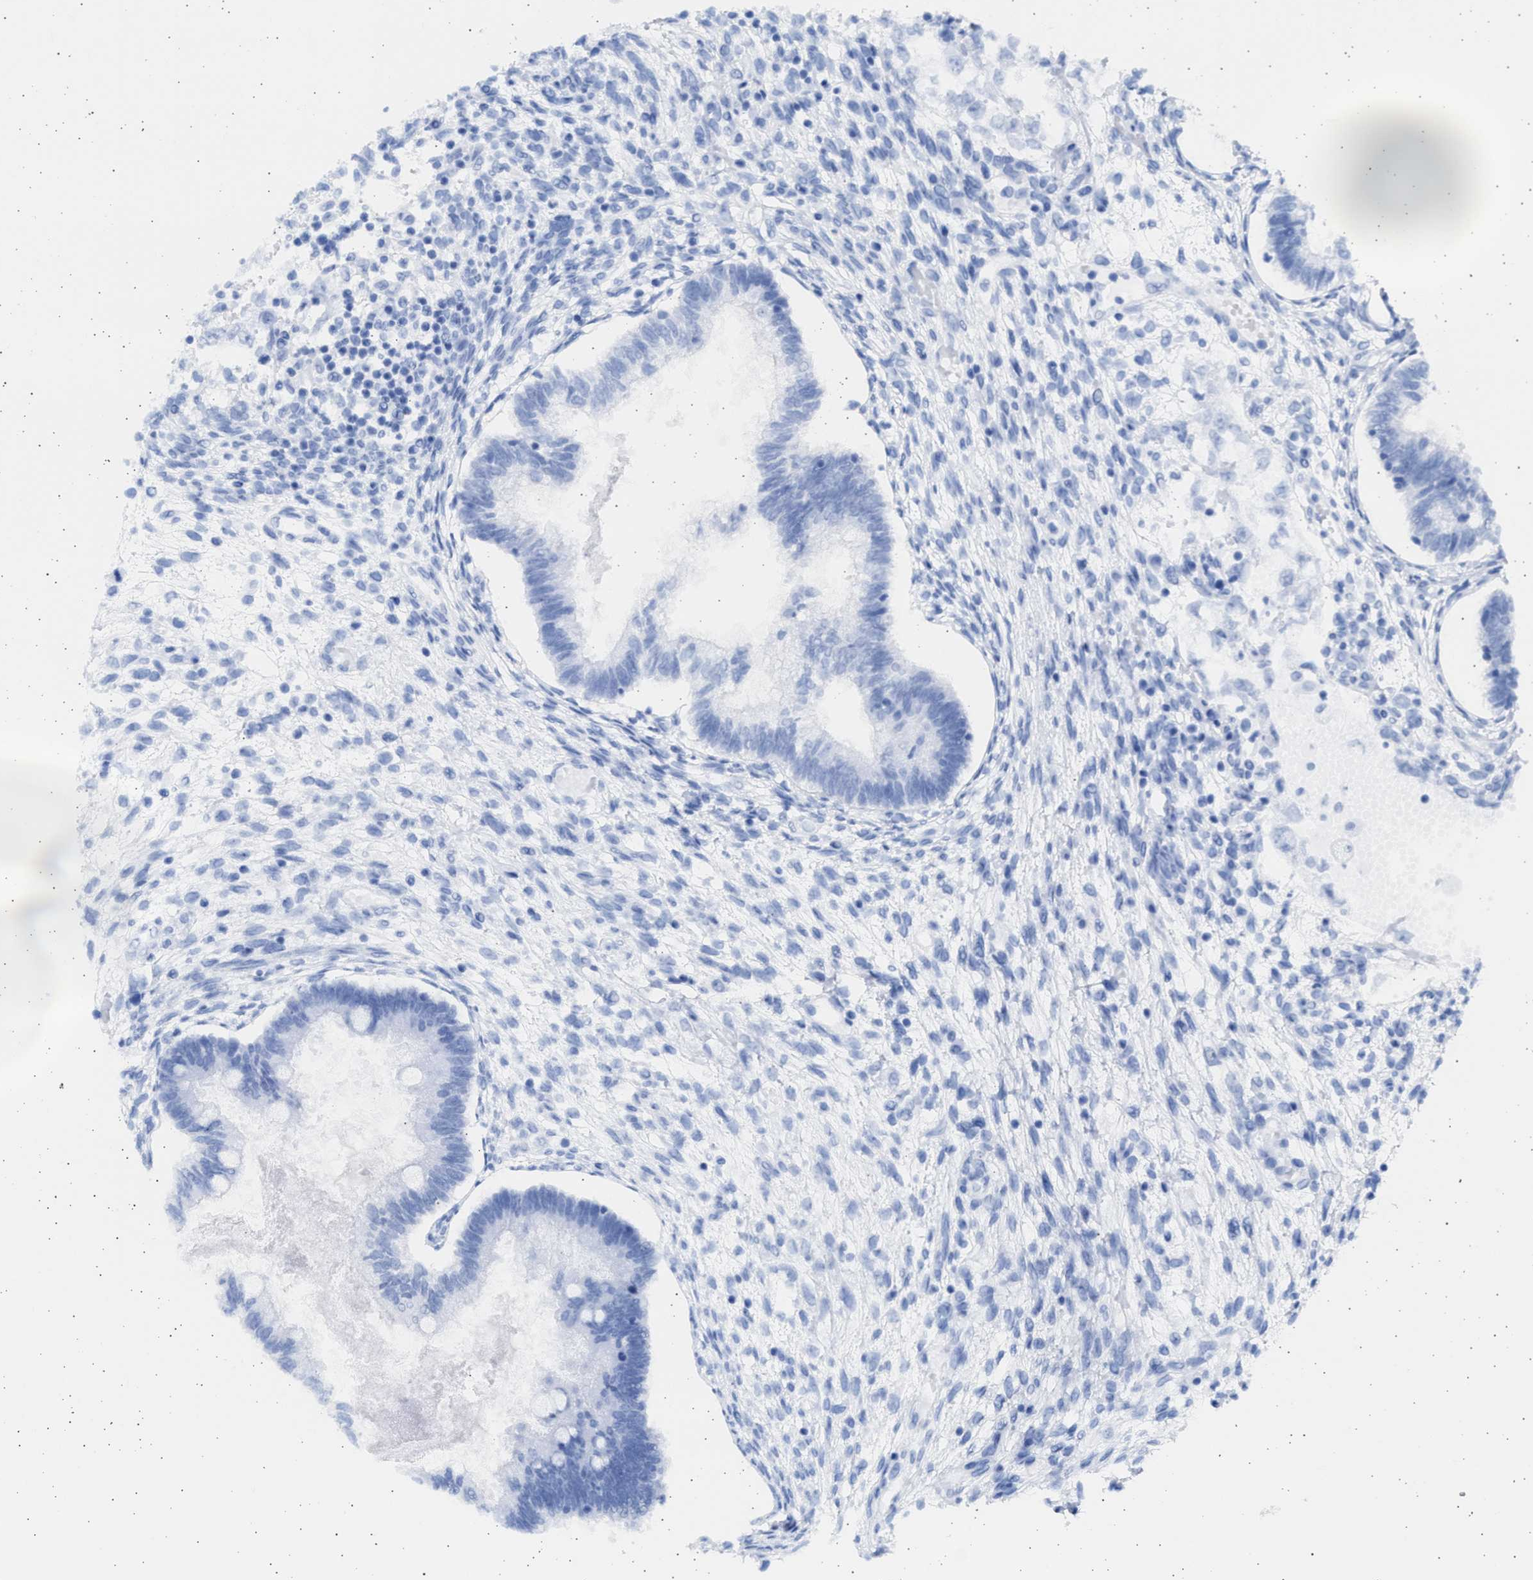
{"staining": {"intensity": "negative", "quantity": "none", "location": "none"}, "tissue": "testis cancer", "cell_type": "Tumor cells", "image_type": "cancer", "snomed": [{"axis": "morphology", "description": "Seminoma, NOS"}, {"axis": "topography", "description": "Testis"}], "caption": "Immunohistochemical staining of testis seminoma shows no significant positivity in tumor cells.", "gene": "ALDOC", "patient": {"sex": "male", "age": 28}}